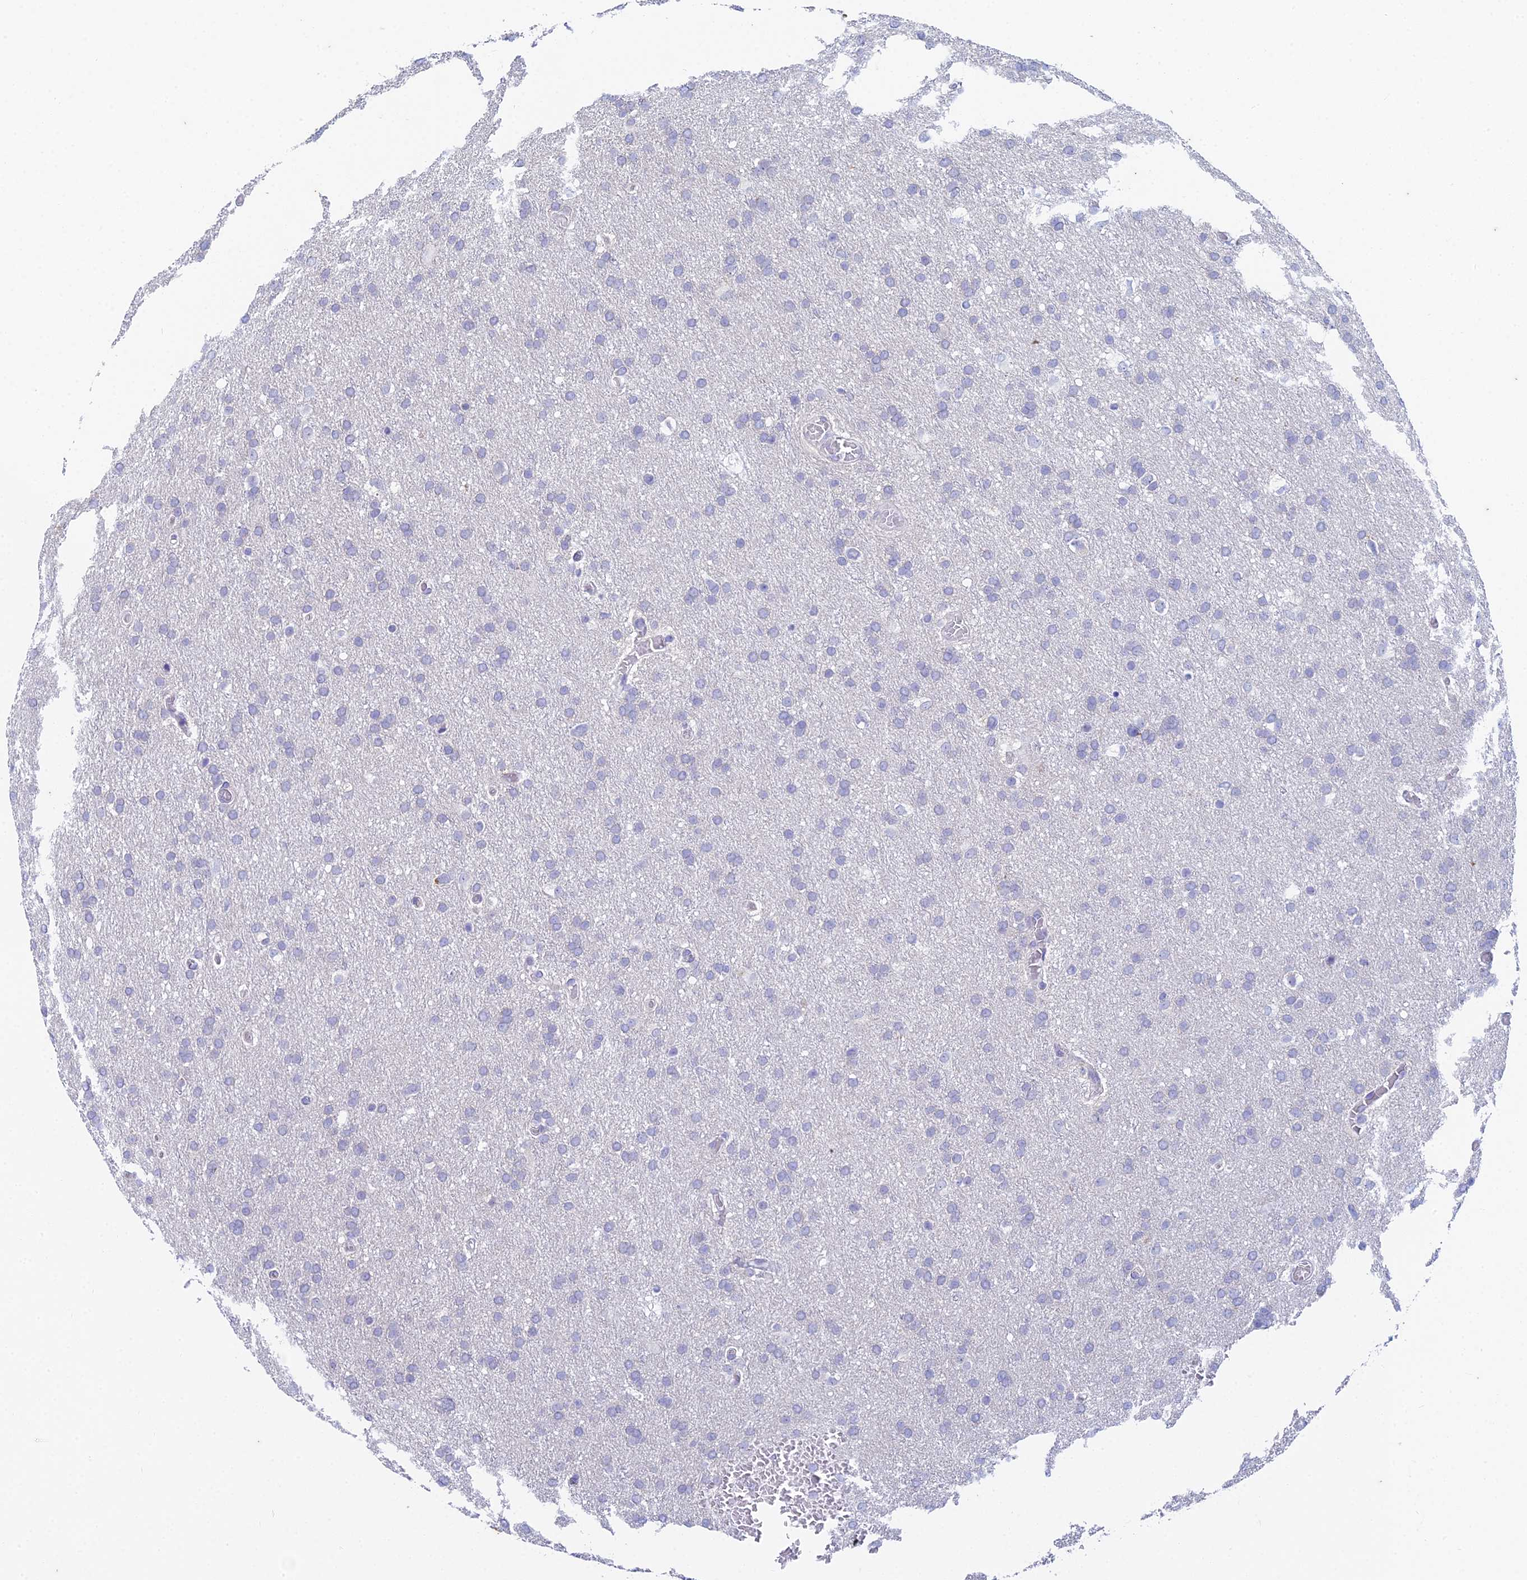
{"staining": {"intensity": "negative", "quantity": "none", "location": "none"}, "tissue": "glioma", "cell_type": "Tumor cells", "image_type": "cancer", "snomed": [{"axis": "morphology", "description": "Glioma, malignant, High grade"}, {"axis": "topography", "description": "Cerebral cortex"}], "caption": "Tumor cells are negative for protein expression in human glioma.", "gene": "EEF2KMT", "patient": {"sex": "female", "age": 36}}